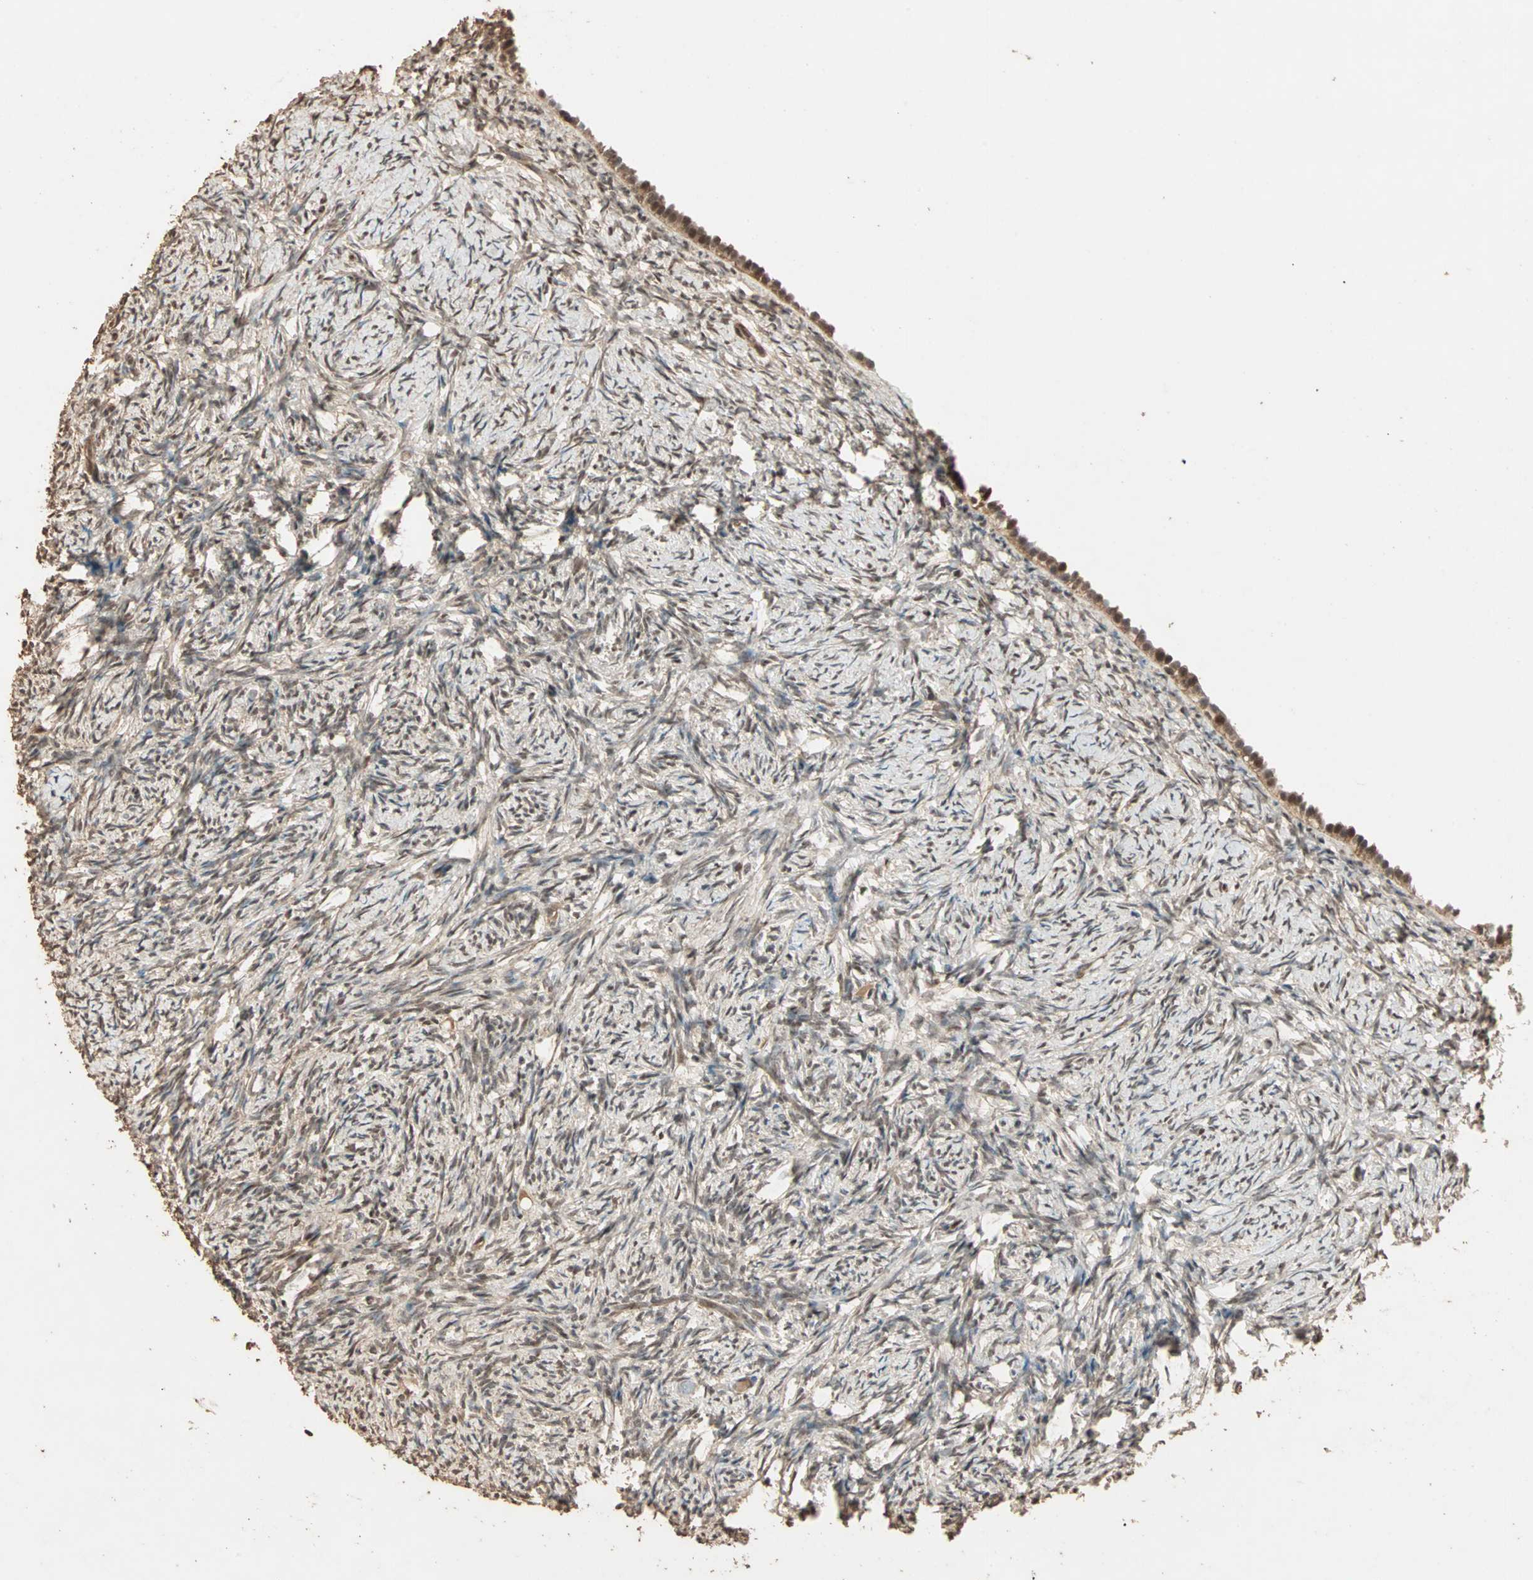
{"staining": {"intensity": "weak", "quantity": "25%-75%", "location": "cytoplasmic/membranous,nuclear"}, "tissue": "ovary", "cell_type": "Ovarian stroma cells", "image_type": "normal", "snomed": [{"axis": "morphology", "description": "Normal tissue, NOS"}, {"axis": "topography", "description": "Ovary"}], "caption": "DAB immunohistochemical staining of normal ovary exhibits weak cytoplasmic/membranous,nuclear protein expression in about 25%-75% of ovarian stroma cells. (Stains: DAB in brown, nuclei in blue, Microscopy: brightfield microscopy at high magnification).", "gene": "ZBTB33", "patient": {"sex": "female", "age": 60}}